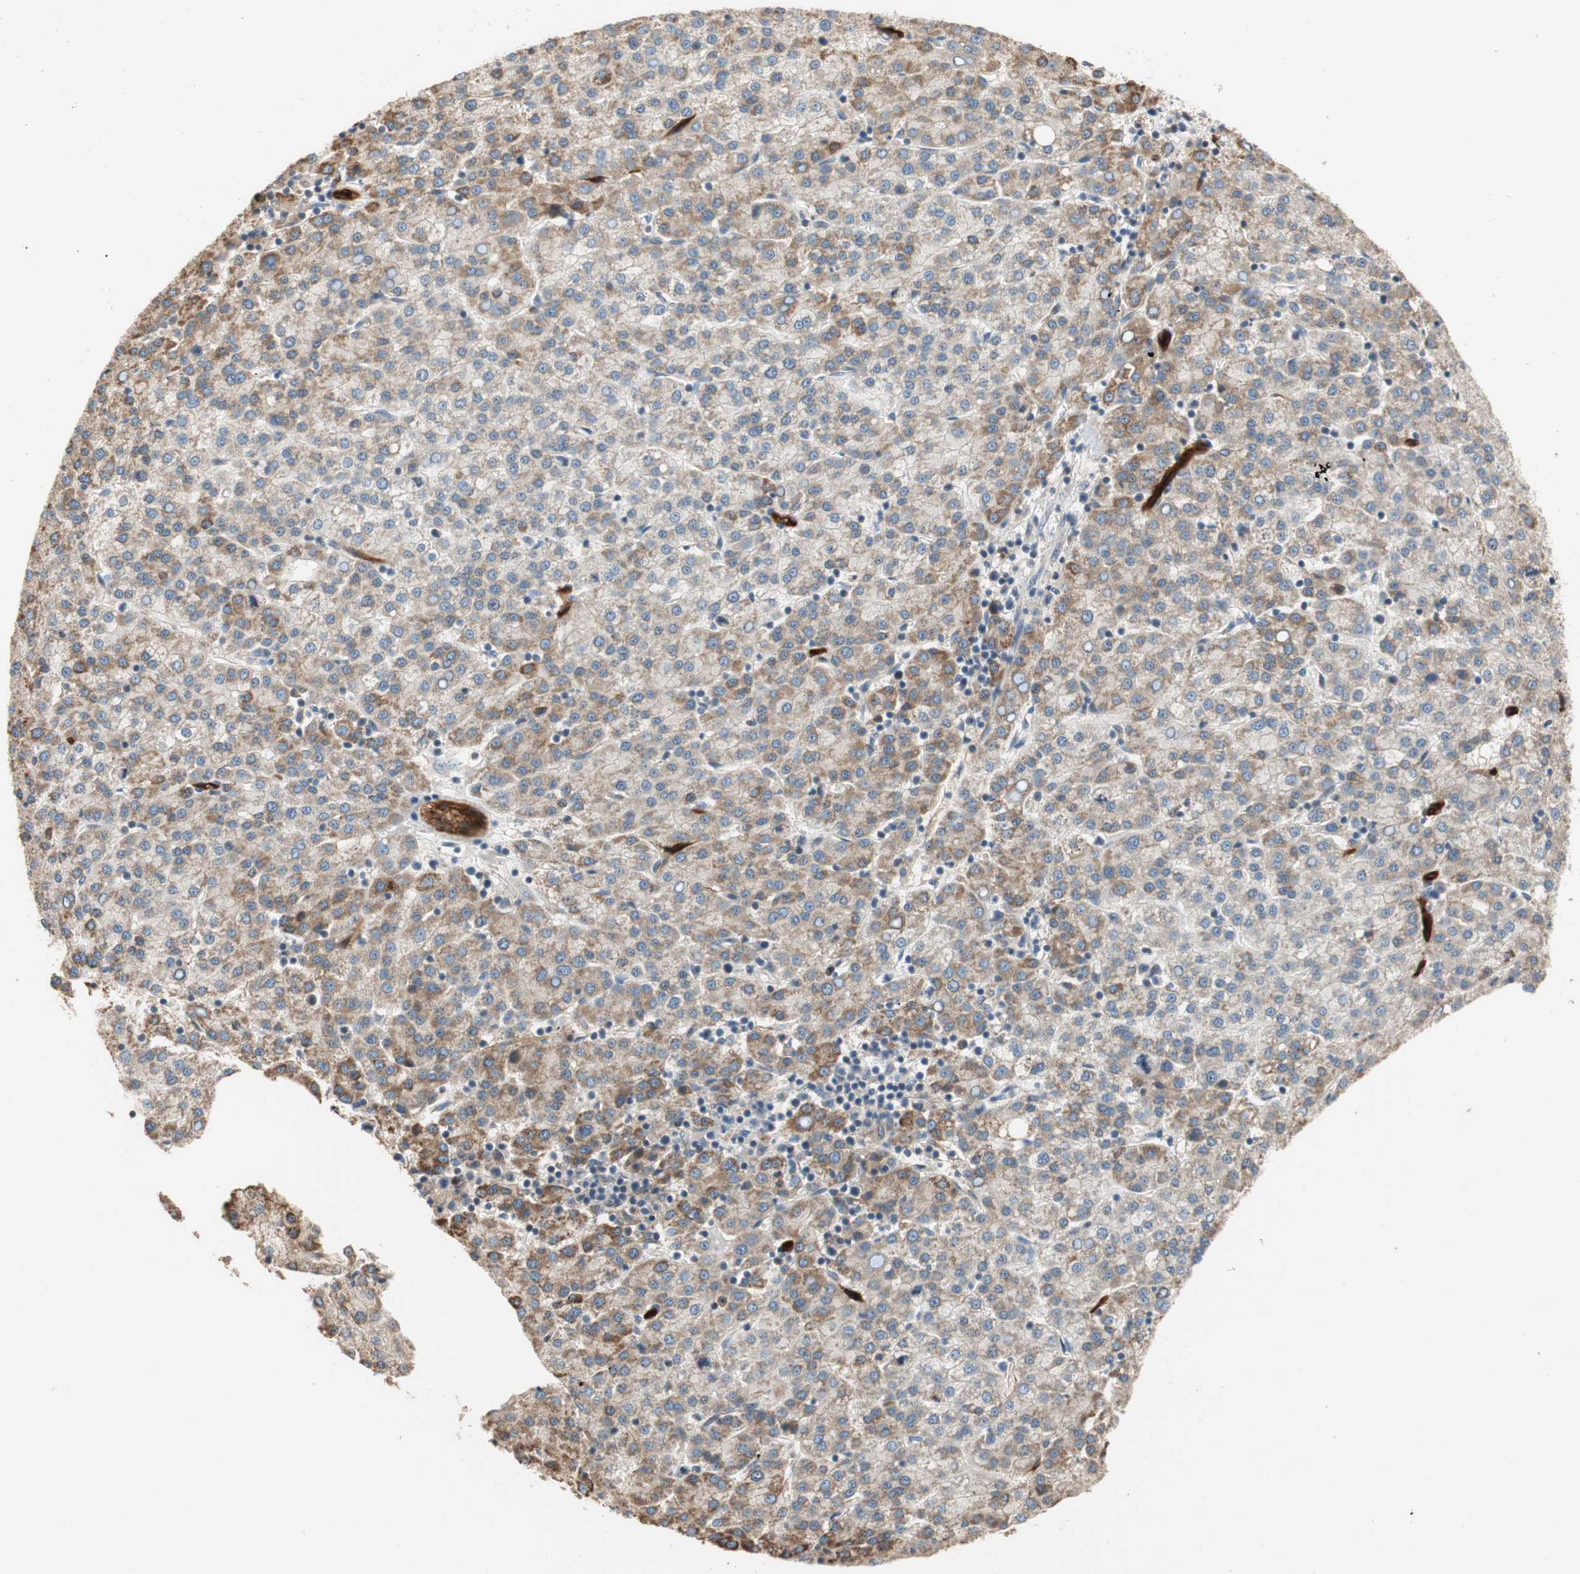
{"staining": {"intensity": "moderate", "quantity": ">75%", "location": "cytoplasmic/membranous"}, "tissue": "liver cancer", "cell_type": "Tumor cells", "image_type": "cancer", "snomed": [{"axis": "morphology", "description": "Carcinoma, Hepatocellular, NOS"}, {"axis": "topography", "description": "Liver"}], "caption": "Immunohistochemical staining of hepatocellular carcinoma (liver) exhibits medium levels of moderate cytoplasmic/membranous staining in about >75% of tumor cells.", "gene": "ALPL", "patient": {"sex": "female", "age": 58}}